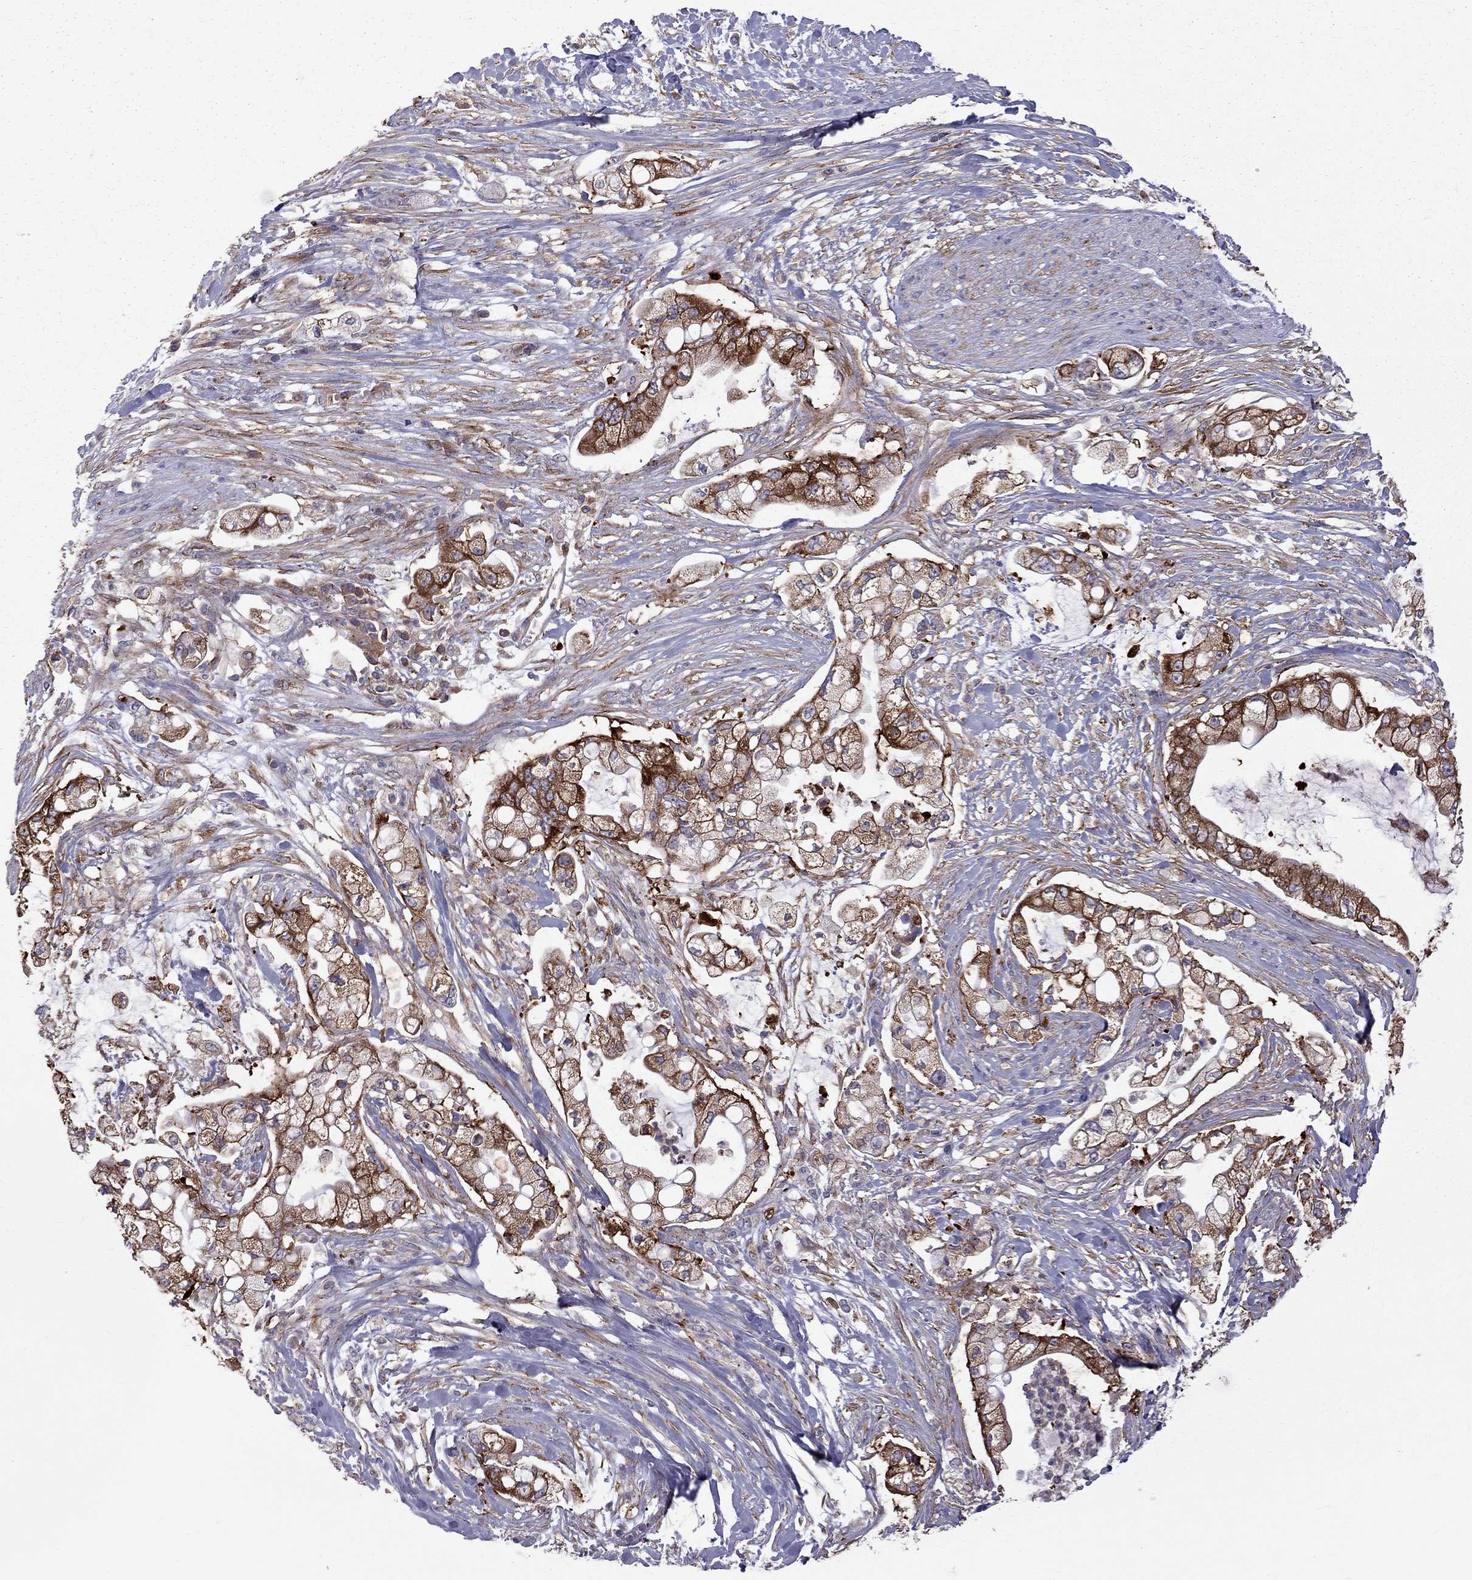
{"staining": {"intensity": "strong", "quantity": ">75%", "location": "cytoplasmic/membranous"}, "tissue": "pancreatic cancer", "cell_type": "Tumor cells", "image_type": "cancer", "snomed": [{"axis": "morphology", "description": "Adenocarcinoma, NOS"}, {"axis": "topography", "description": "Pancreas"}], "caption": "IHC image of neoplastic tissue: human pancreatic cancer stained using IHC displays high levels of strong protein expression localized specifically in the cytoplasmic/membranous of tumor cells, appearing as a cytoplasmic/membranous brown color.", "gene": "EIF4E3", "patient": {"sex": "female", "age": 69}}